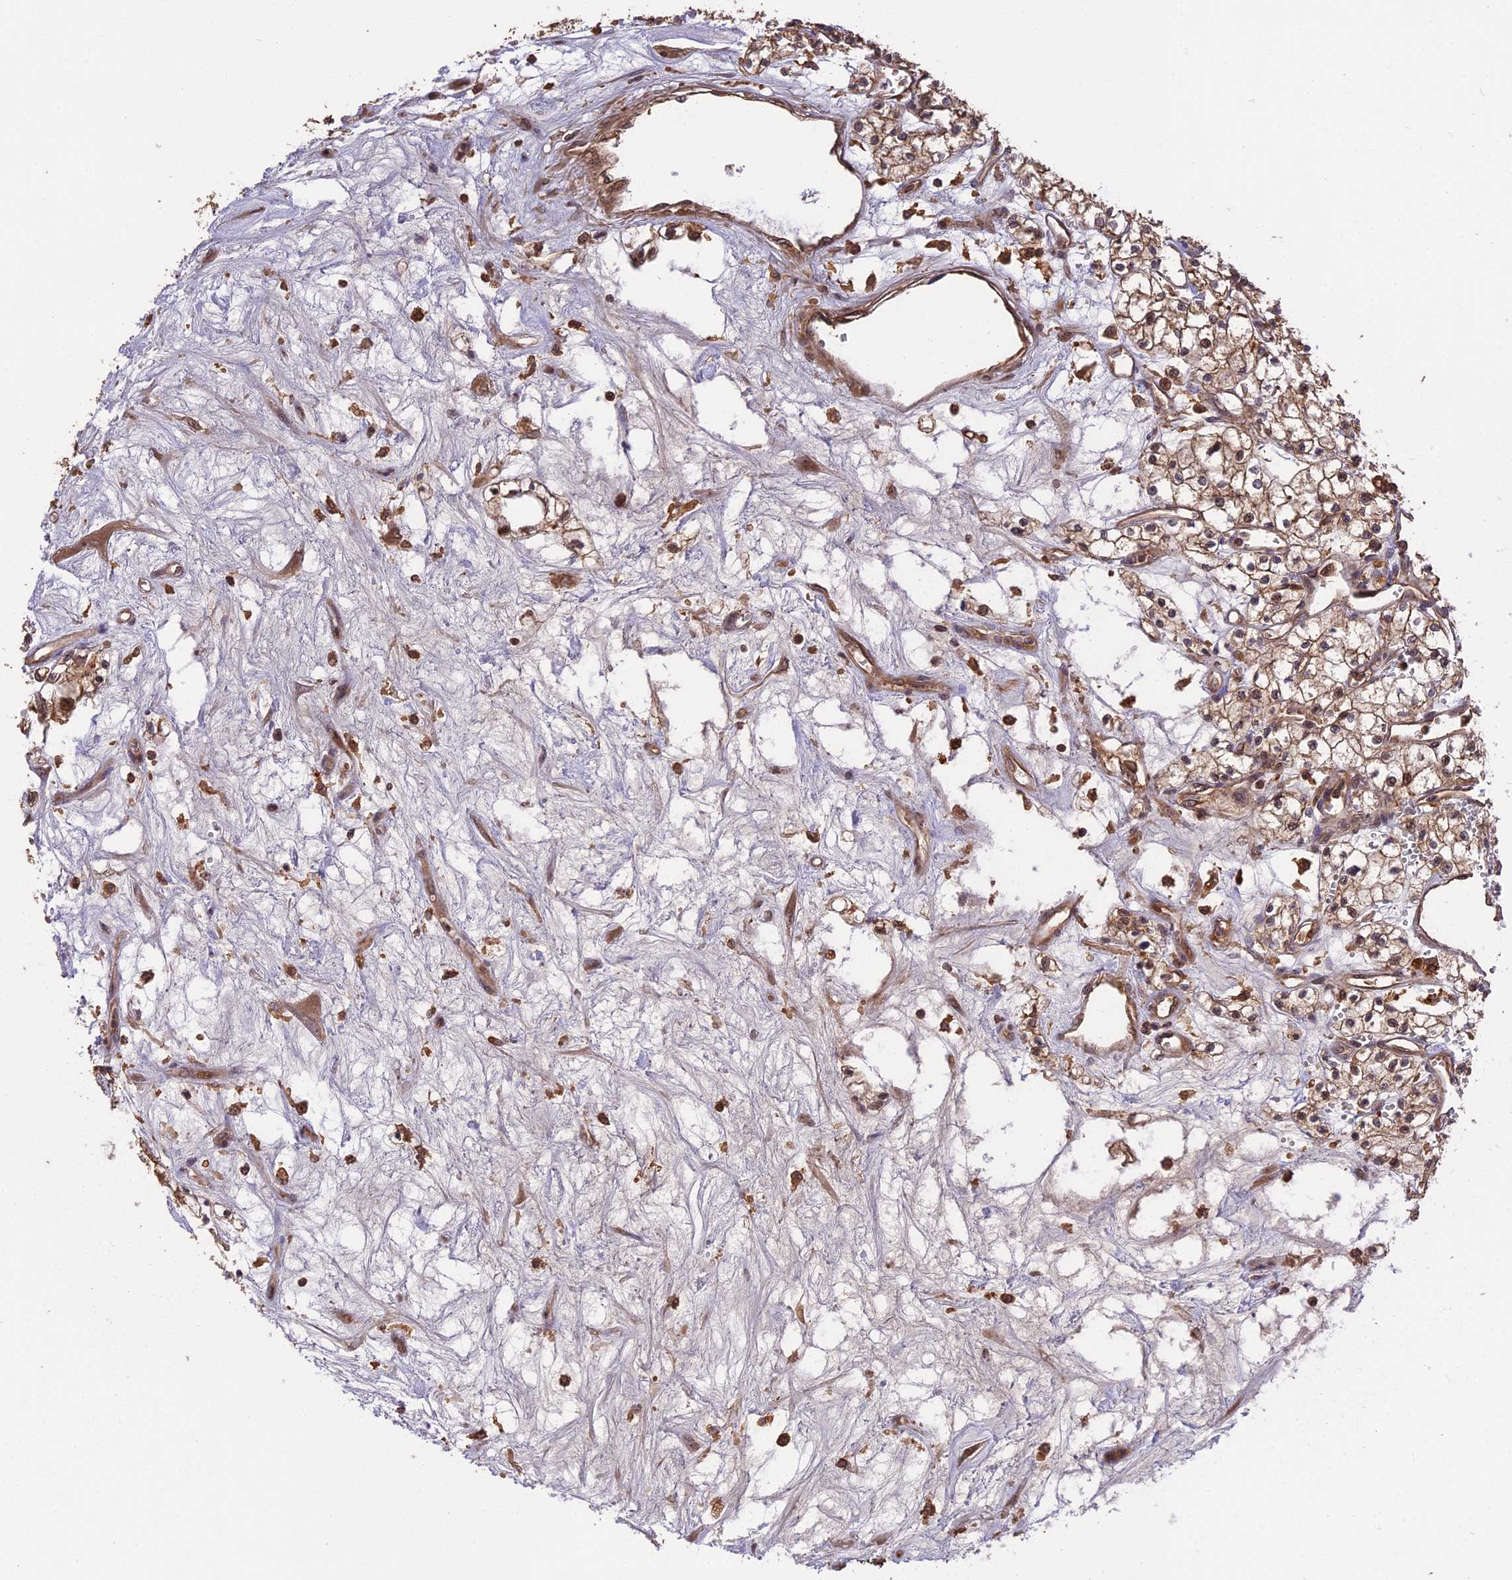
{"staining": {"intensity": "moderate", "quantity": ">75%", "location": "cytoplasmic/membranous"}, "tissue": "renal cancer", "cell_type": "Tumor cells", "image_type": "cancer", "snomed": [{"axis": "morphology", "description": "Adenocarcinoma, NOS"}, {"axis": "topography", "description": "Kidney"}], "caption": "Brown immunohistochemical staining in human renal adenocarcinoma demonstrates moderate cytoplasmic/membranous staining in about >75% of tumor cells. The protein is shown in brown color, while the nuclei are stained blue.", "gene": "ESCO1", "patient": {"sex": "male", "age": 59}}